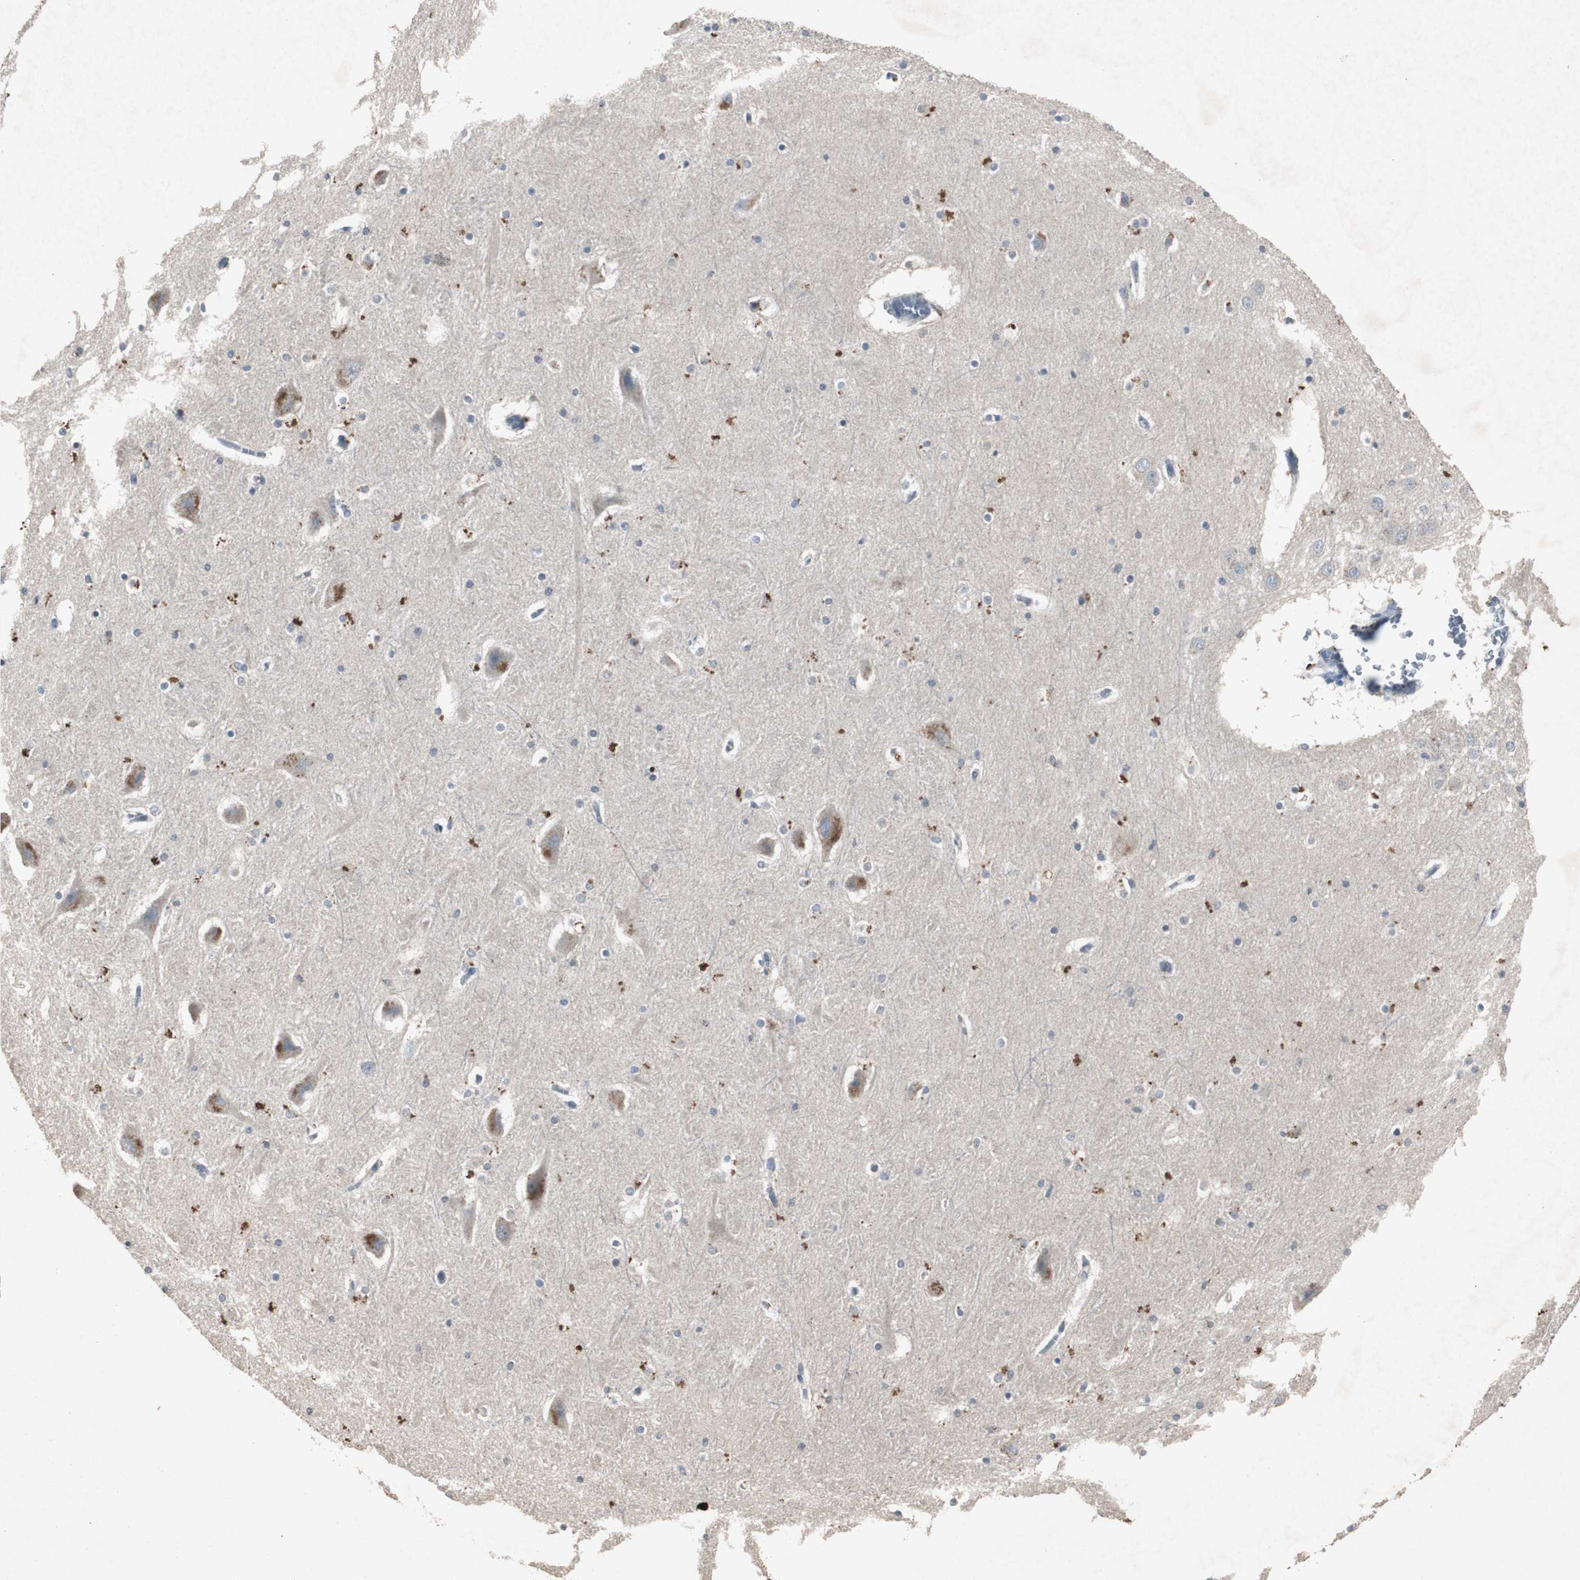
{"staining": {"intensity": "negative", "quantity": "none", "location": "none"}, "tissue": "hippocampus", "cell_type": "Glial cells", "image_type": "normal", "snomed": [{"axis": "morphology", "description": "Normal tissue, NOS"}, {"axis": "topography", "description": "Hippocampus"}], "caption": "A high-resolution micrograph shows immunohistochemistry staining of benign hippocampus, which reveals no significant staining in glial cells. (DAB IHC visualized using brightfield microscopy, high magnification).", "gene": "ADNP2", "patient": {"sex": "male", "age": 45}}